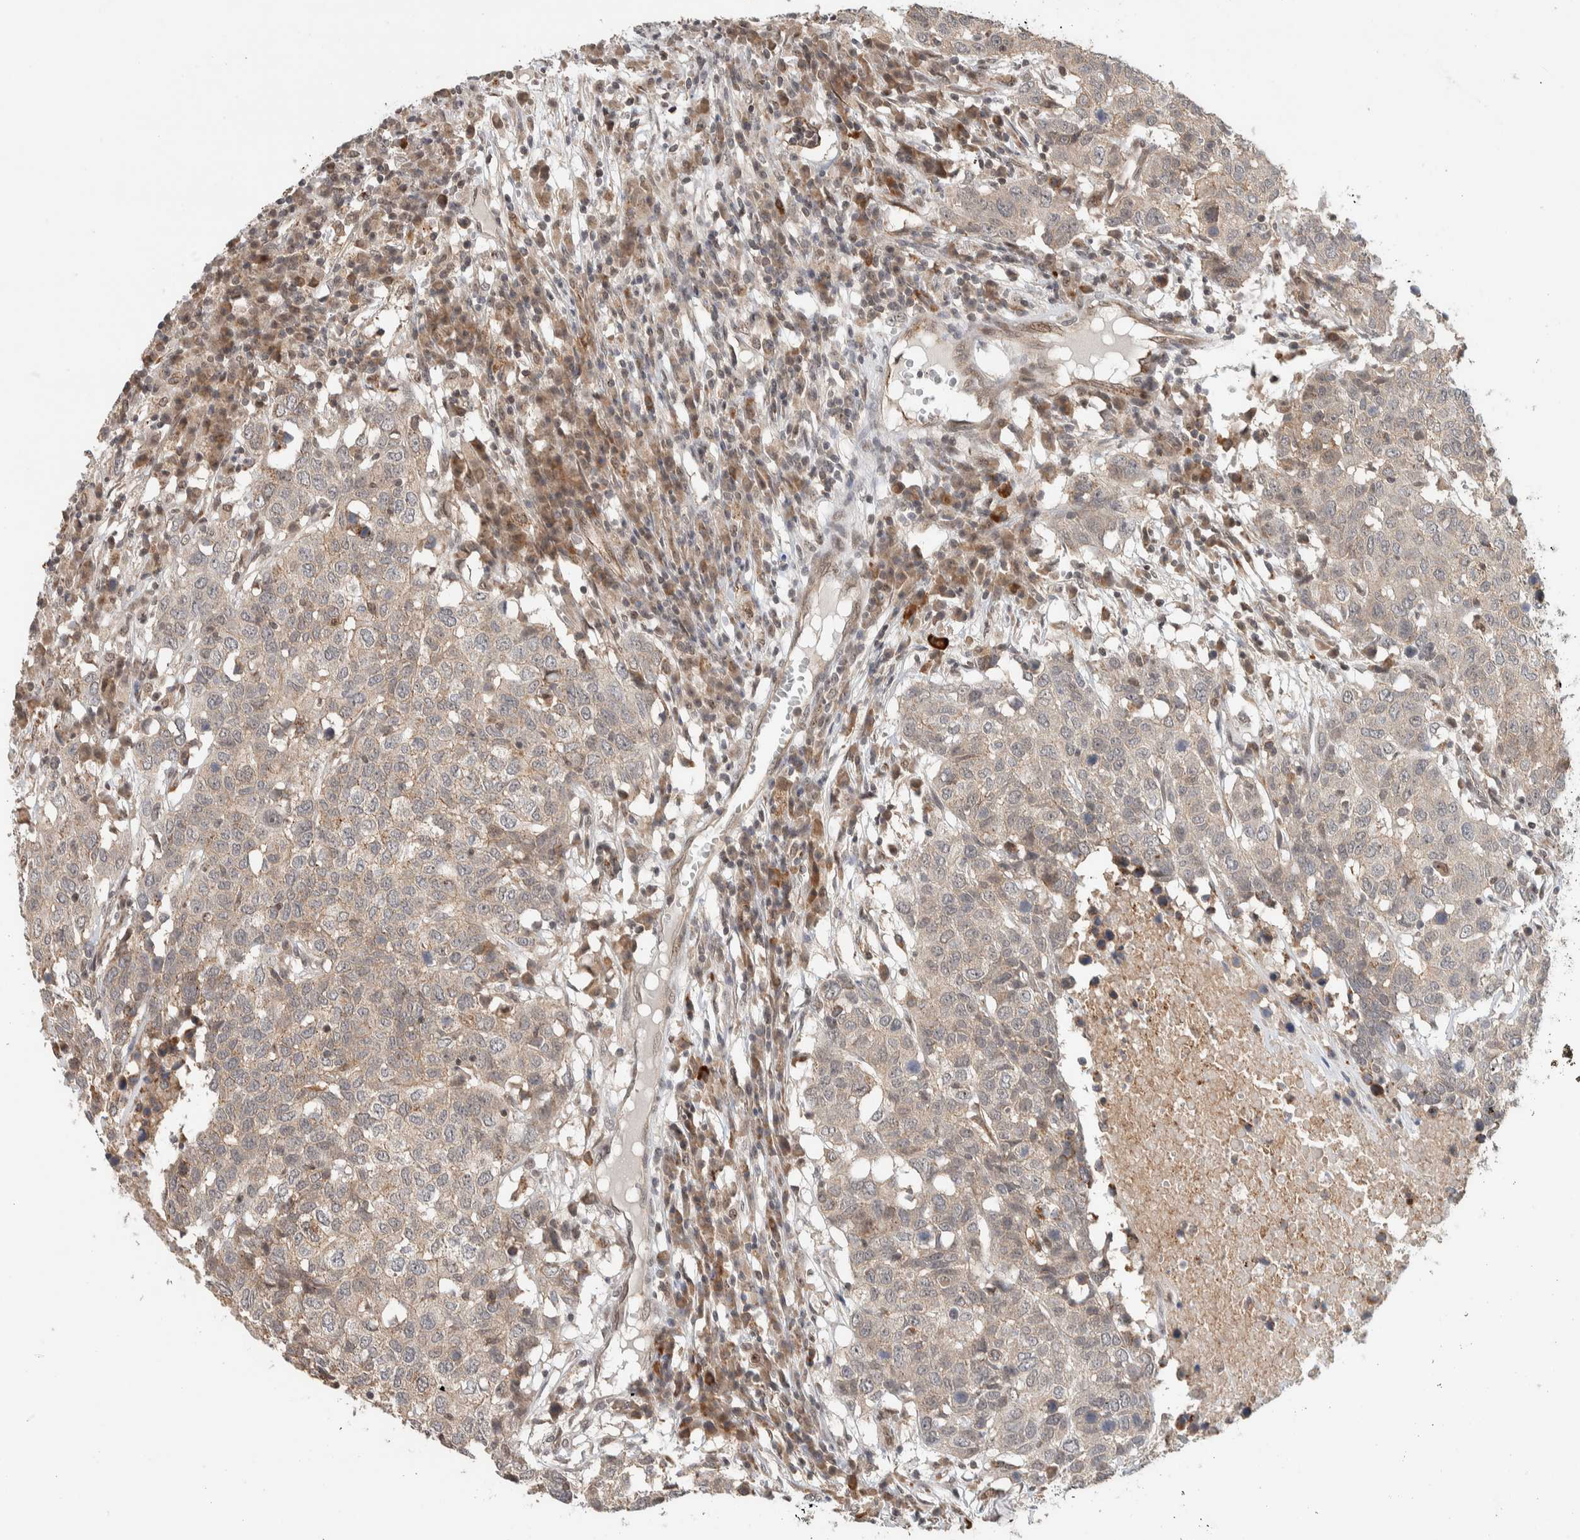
{"staining": {"intensity": "weak", "quantity": "<25%", "location": "cytoplasmic/membranous"}, "tissue": "head and neck cancer", "cell_type": "Tumor cells", "image_type": "cancer", "snomed": [{"axis": "morphology", "description": "Squamous cell carcinoma, NOS"}, {"axis": "topography", "description": "Head-Neck"}], "caption": "DAB (3,3'-diaminobenzidine) immunohistochemical staining of head and neck squamous cell carcinoma reveals no significant staining in tumor cells.", "gene": "DEPTOR", "patient": {"sex": "male", "age": 66}}